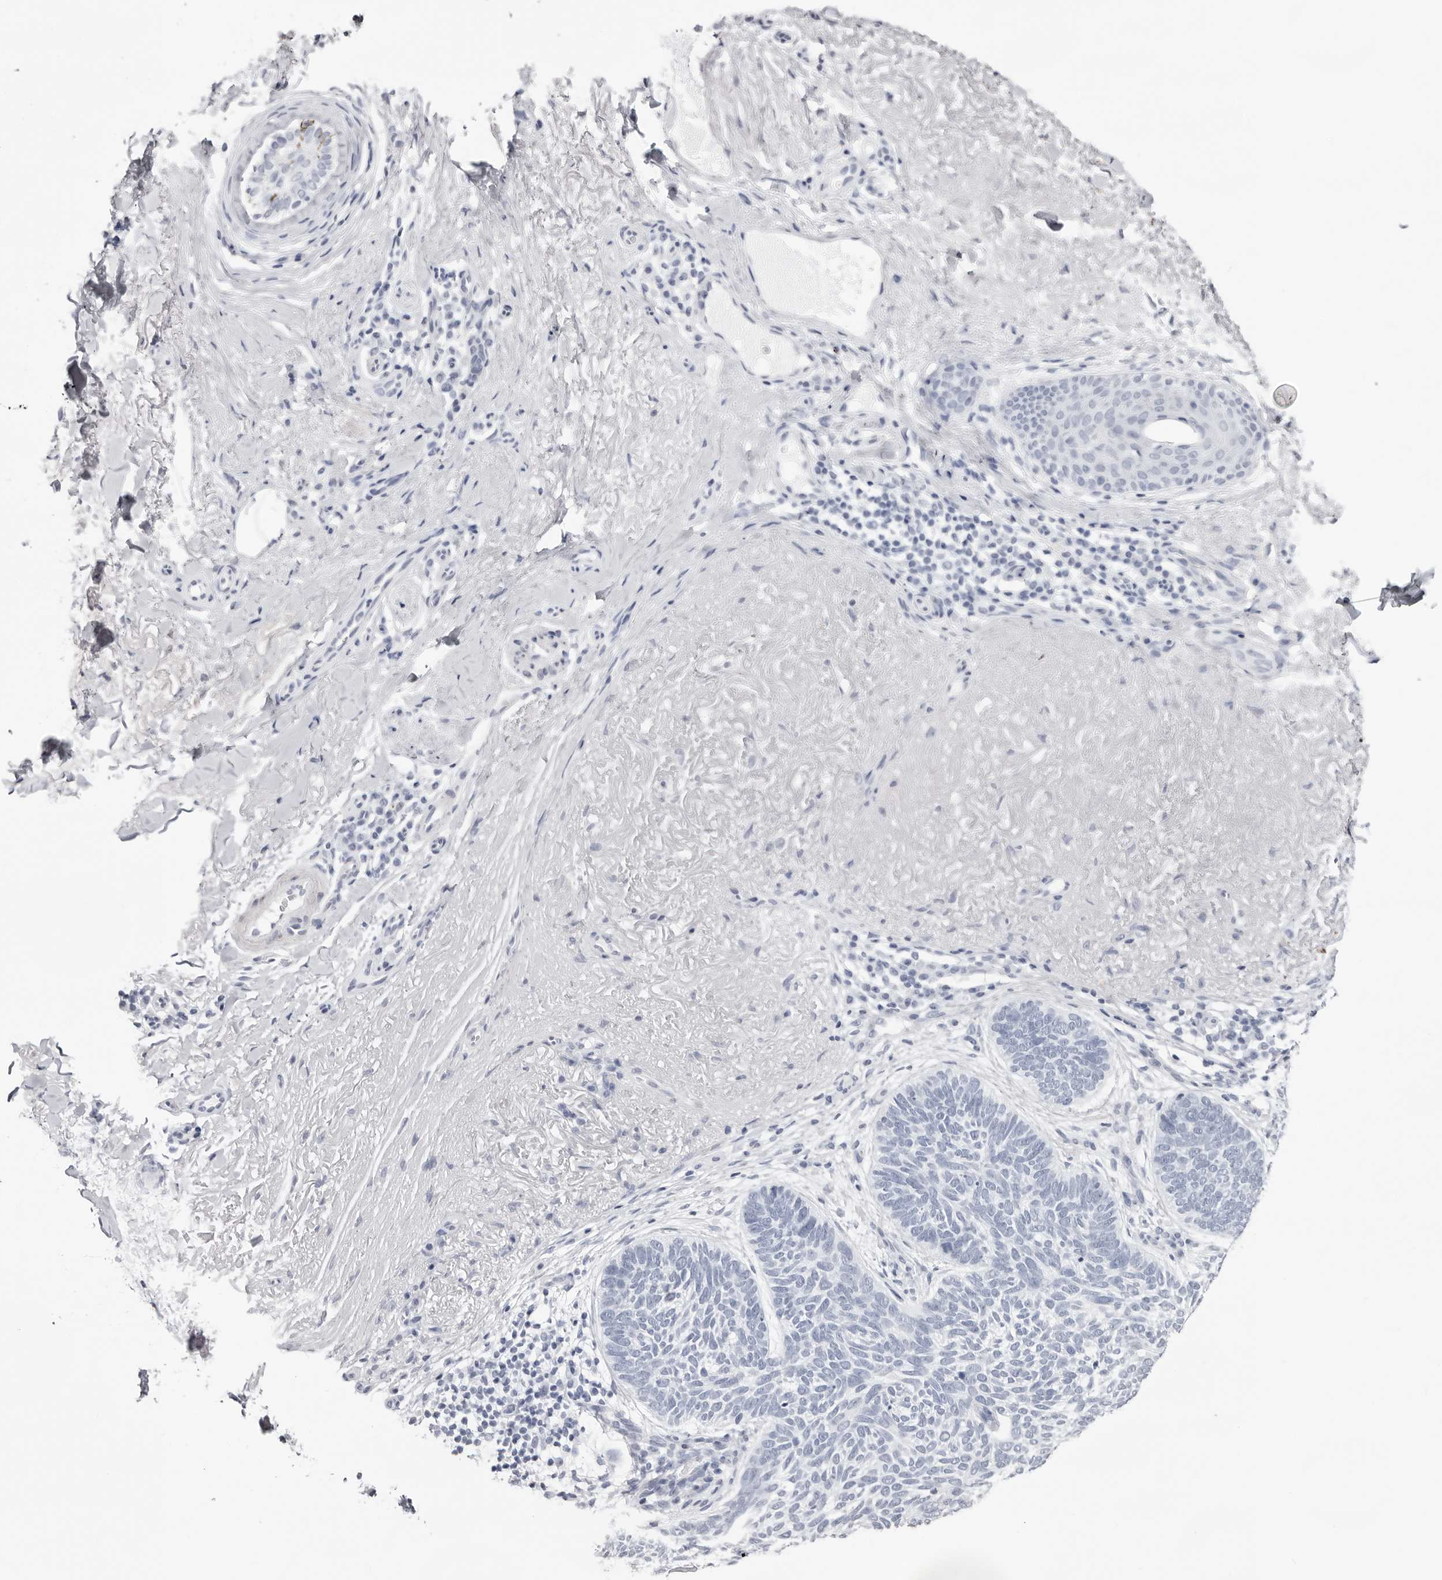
{"staining": {"intensity": "negative", "quantity": "none", "location": "none"}, "tissue": "skin cancer", "cell_type": "Tumor cells", "image_type": "cancer", "snomed": [{"axis": "morphology", "description": "Basal cell carcinoma"}, {"axis": "topography", "description": "Skin"}], "caption": "Protein analysis of skin cancer shows no significant expression in tumor cells.", "gene": "INSL3", "patient": {"sex": "female", "age": 85}}